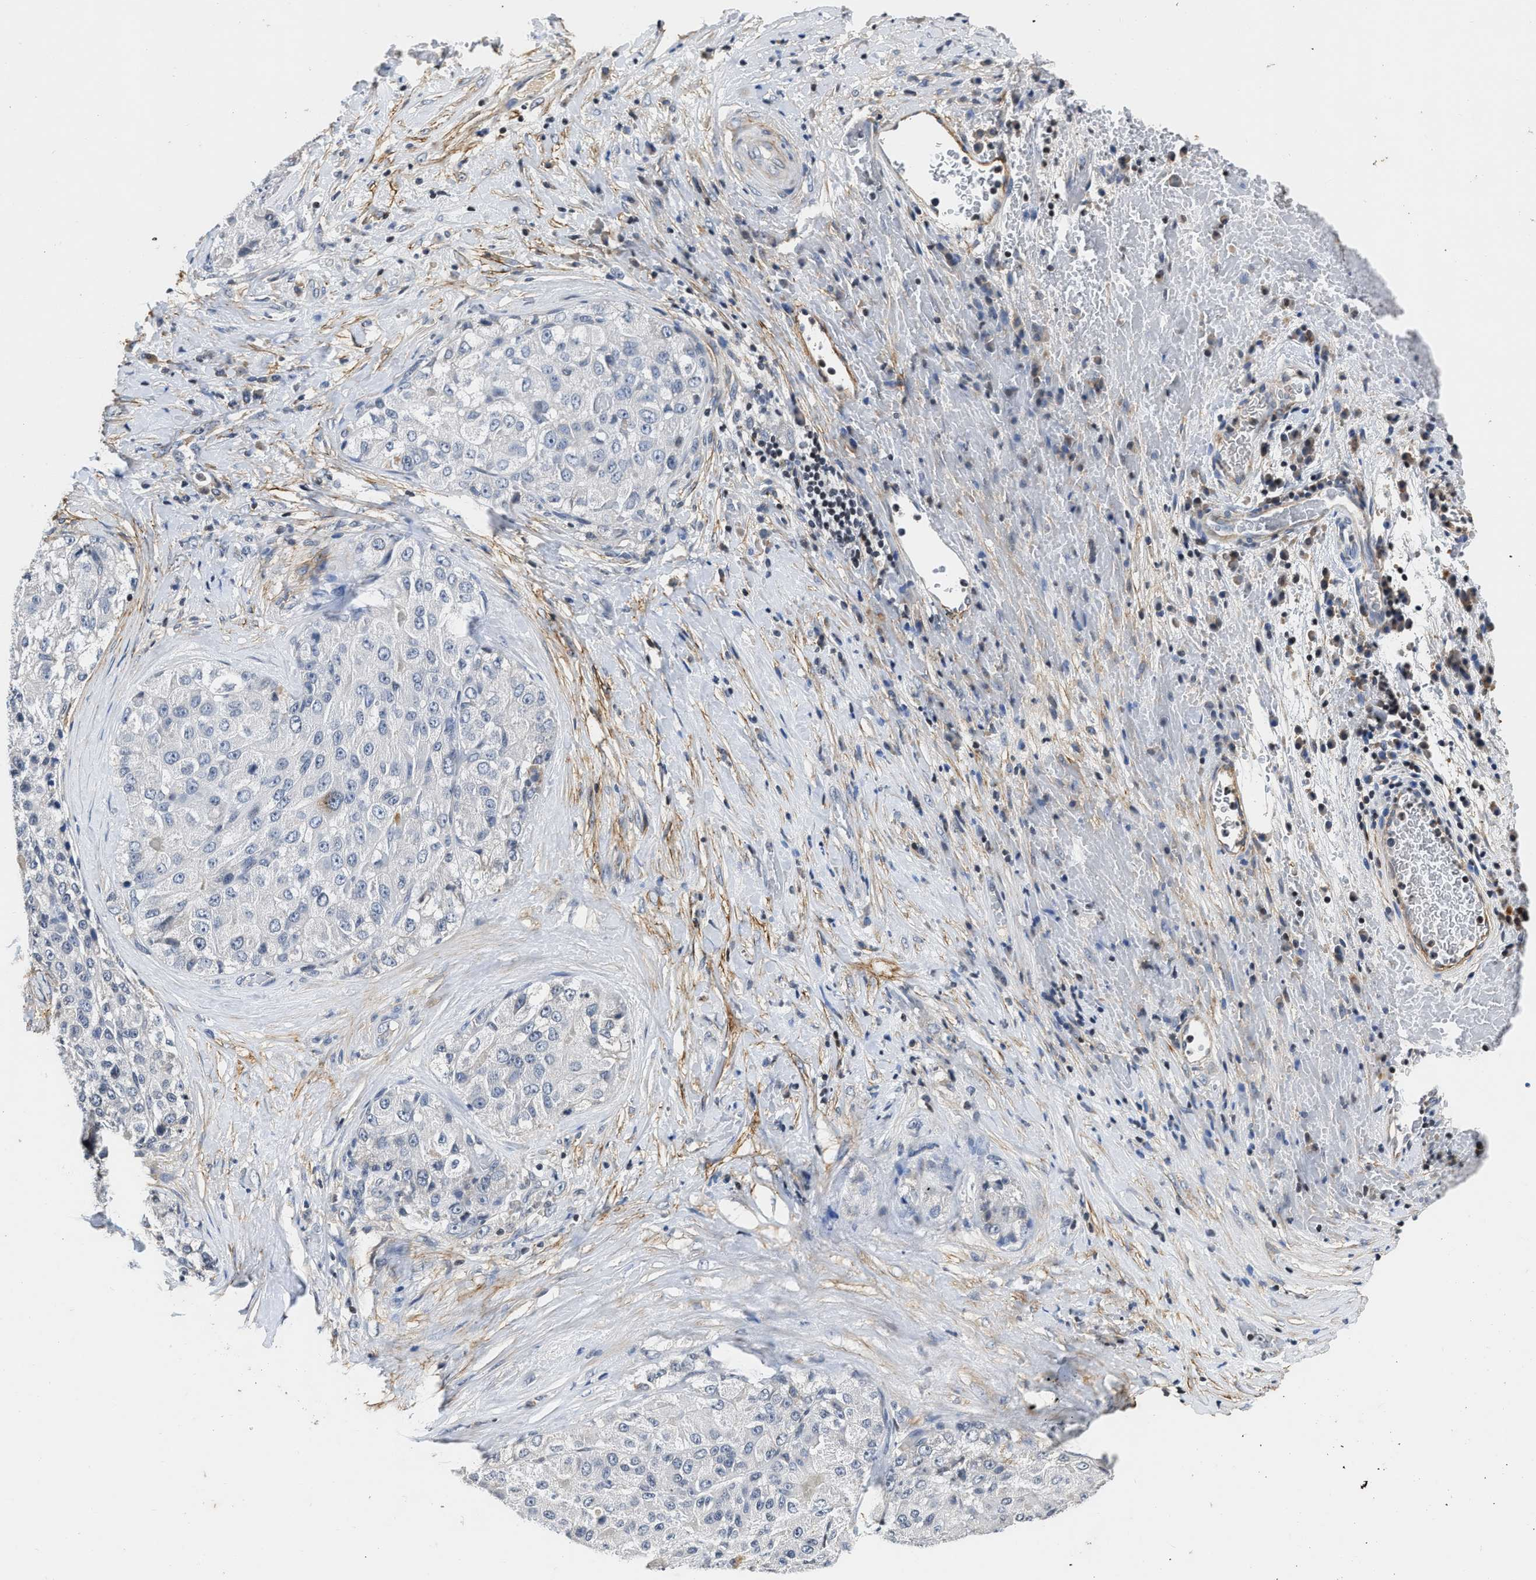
{"staining": {"intensity": "negative", "quantity": "none", "location": "none"}, "tissue": "liver cancer", "cell_type": "Tumor cells", "image_type": "cancer", "snomed": [{"axis": "morphology", "description": "Carcinoma, Hepatocellular, NOS"}, {"axis": "topography", "description": "Liver"}], "caption": "Hepatocellular carcinoma (liver) was stained to show a protein in brown. There is no significant expression in tumor cells.", "gene": "FBLN2", "patient": {"sex": "male", "age": 80}}